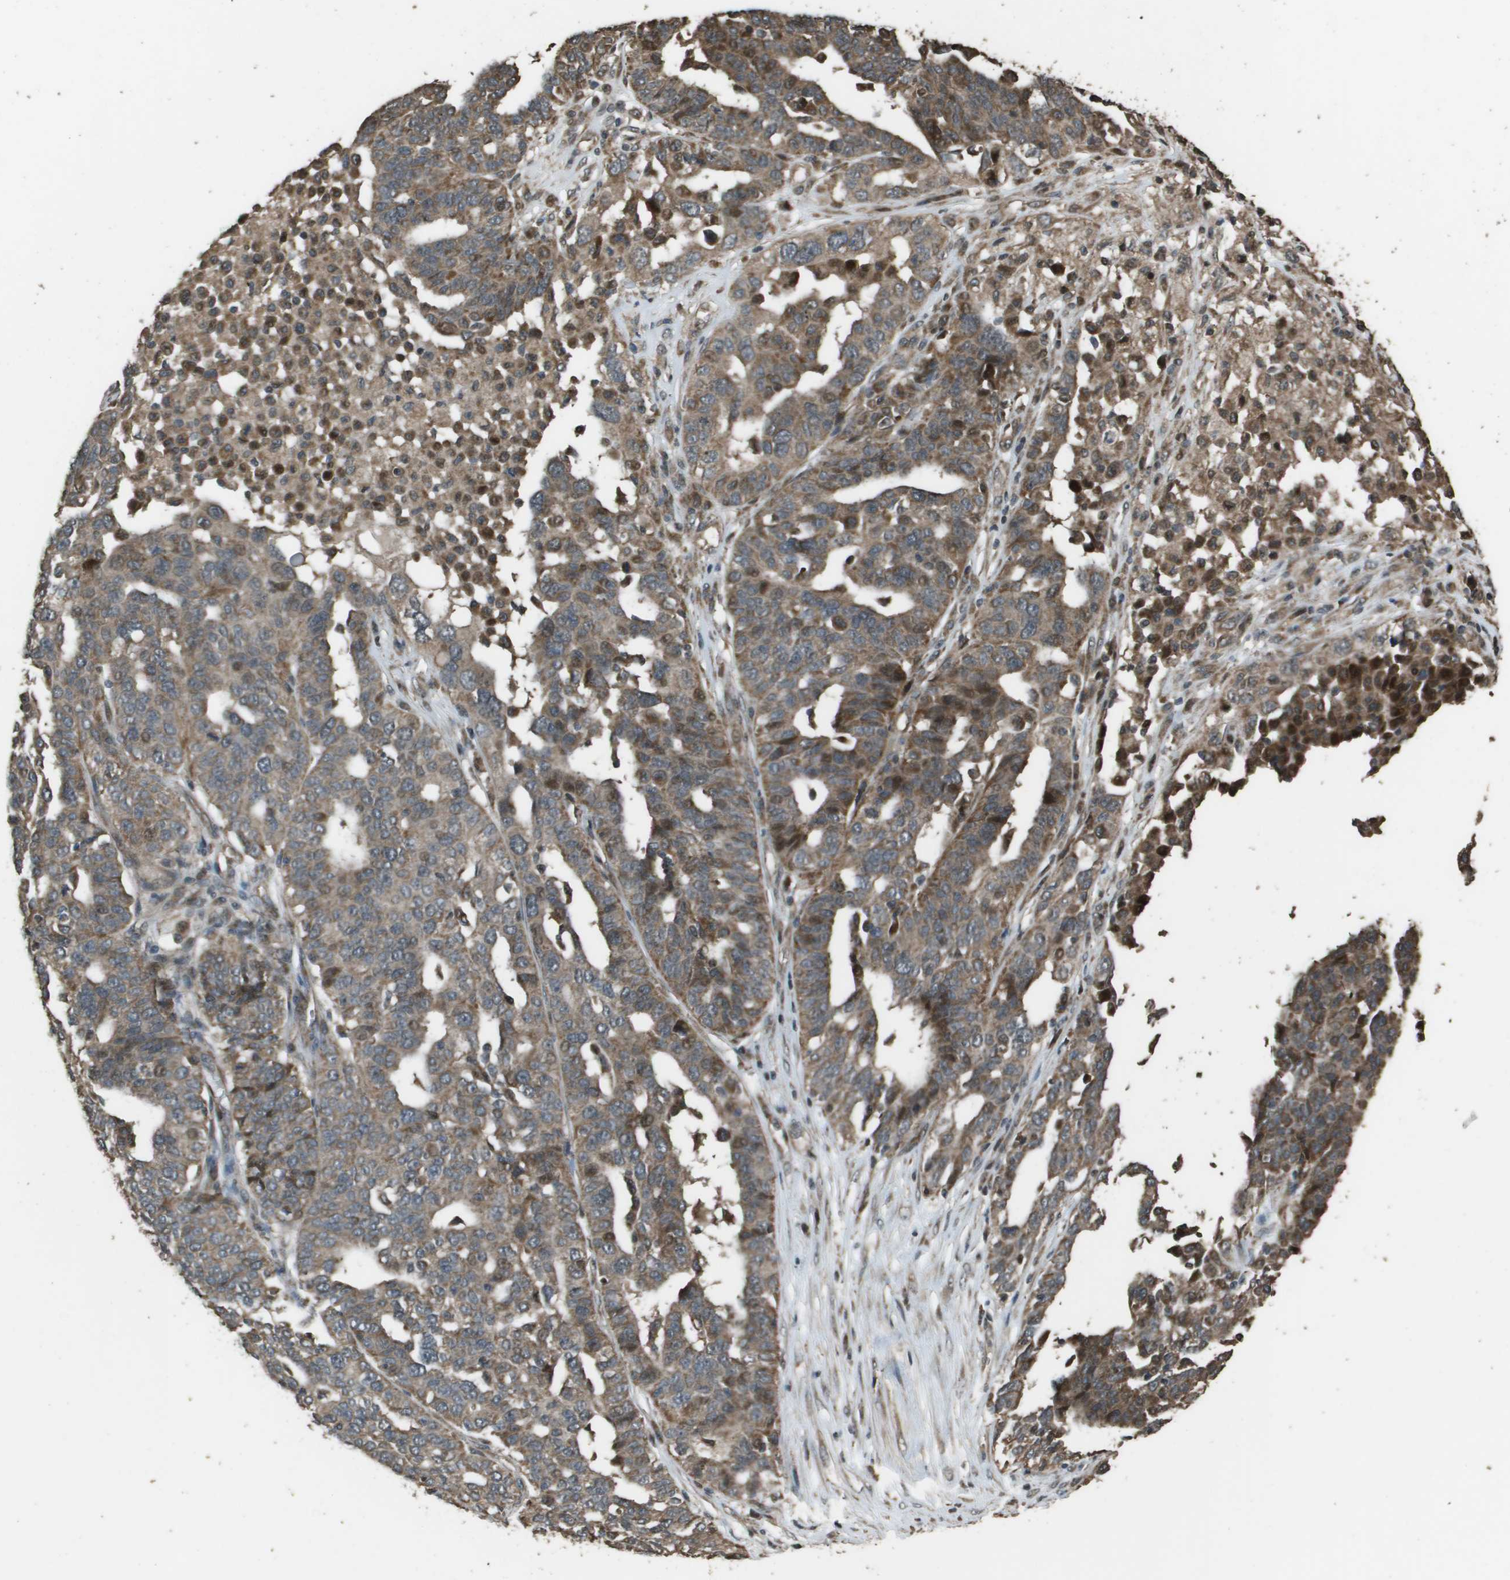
{"staining": {"intensity": "moderate", "quantity": ">75%", "location": "cytoplasmic/membranous"}, "tissue": "ovarian cancer", "cell_type": "Tumor cells", "image_type": "cancer", "snomed": [{"axis": "morphology", "description": "Cystadenocarcinoma, serous, NOS"}, {"axis": "topography", "description": "Ovary"}], "caption": "This photomicrograph demonstrates immunohistochemistry staining of serous cystadenocarcinoma (ovarian), with medium moderate cytoplasmic/membranous staining in about >75% of tumor cells.", "gene": "FIG4", "patient": {"sex": "female", "age": 59}}